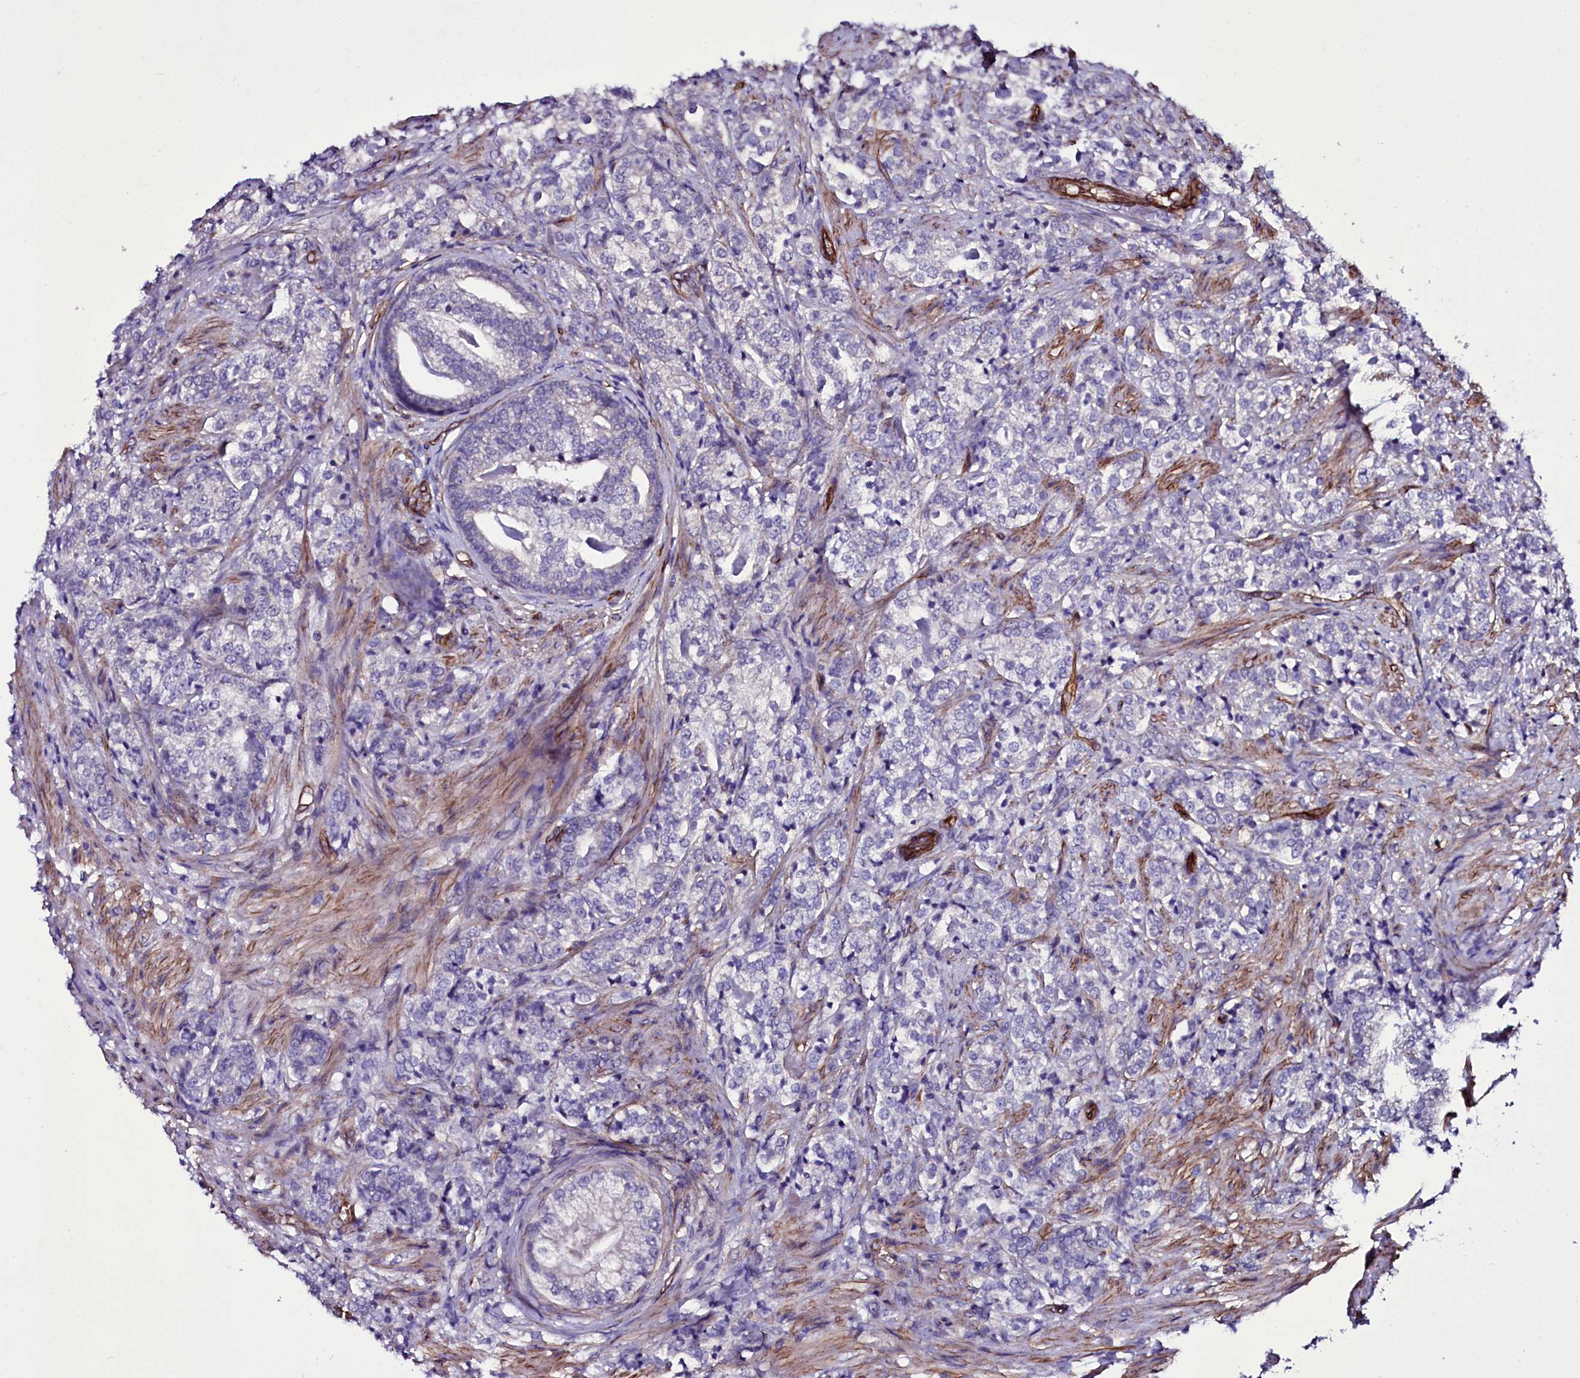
{"staining": {"intensity": "negative", "quantity": "none", "location": "none"}, "tissue": "prostate cancer", "cell_type": "Tumor cells", "image_type": "cancer", "snomed": [{"axis": "morphology", "description": "Adenocarcinoma, High grade"}, {"axis": "topography", "description": "Prostate"}], "caption": "The immunohistochemistry (IHC) photomicrograph has no significant expression in tumor cells of prostate cancer (adenocarcinoma (high-grade)) tissue. (DAB immunohistochemistry (IHC) with hematoxylin counter stain).", "gene": "MEX3C", "patient": {"sex": "male", "age": 69}}